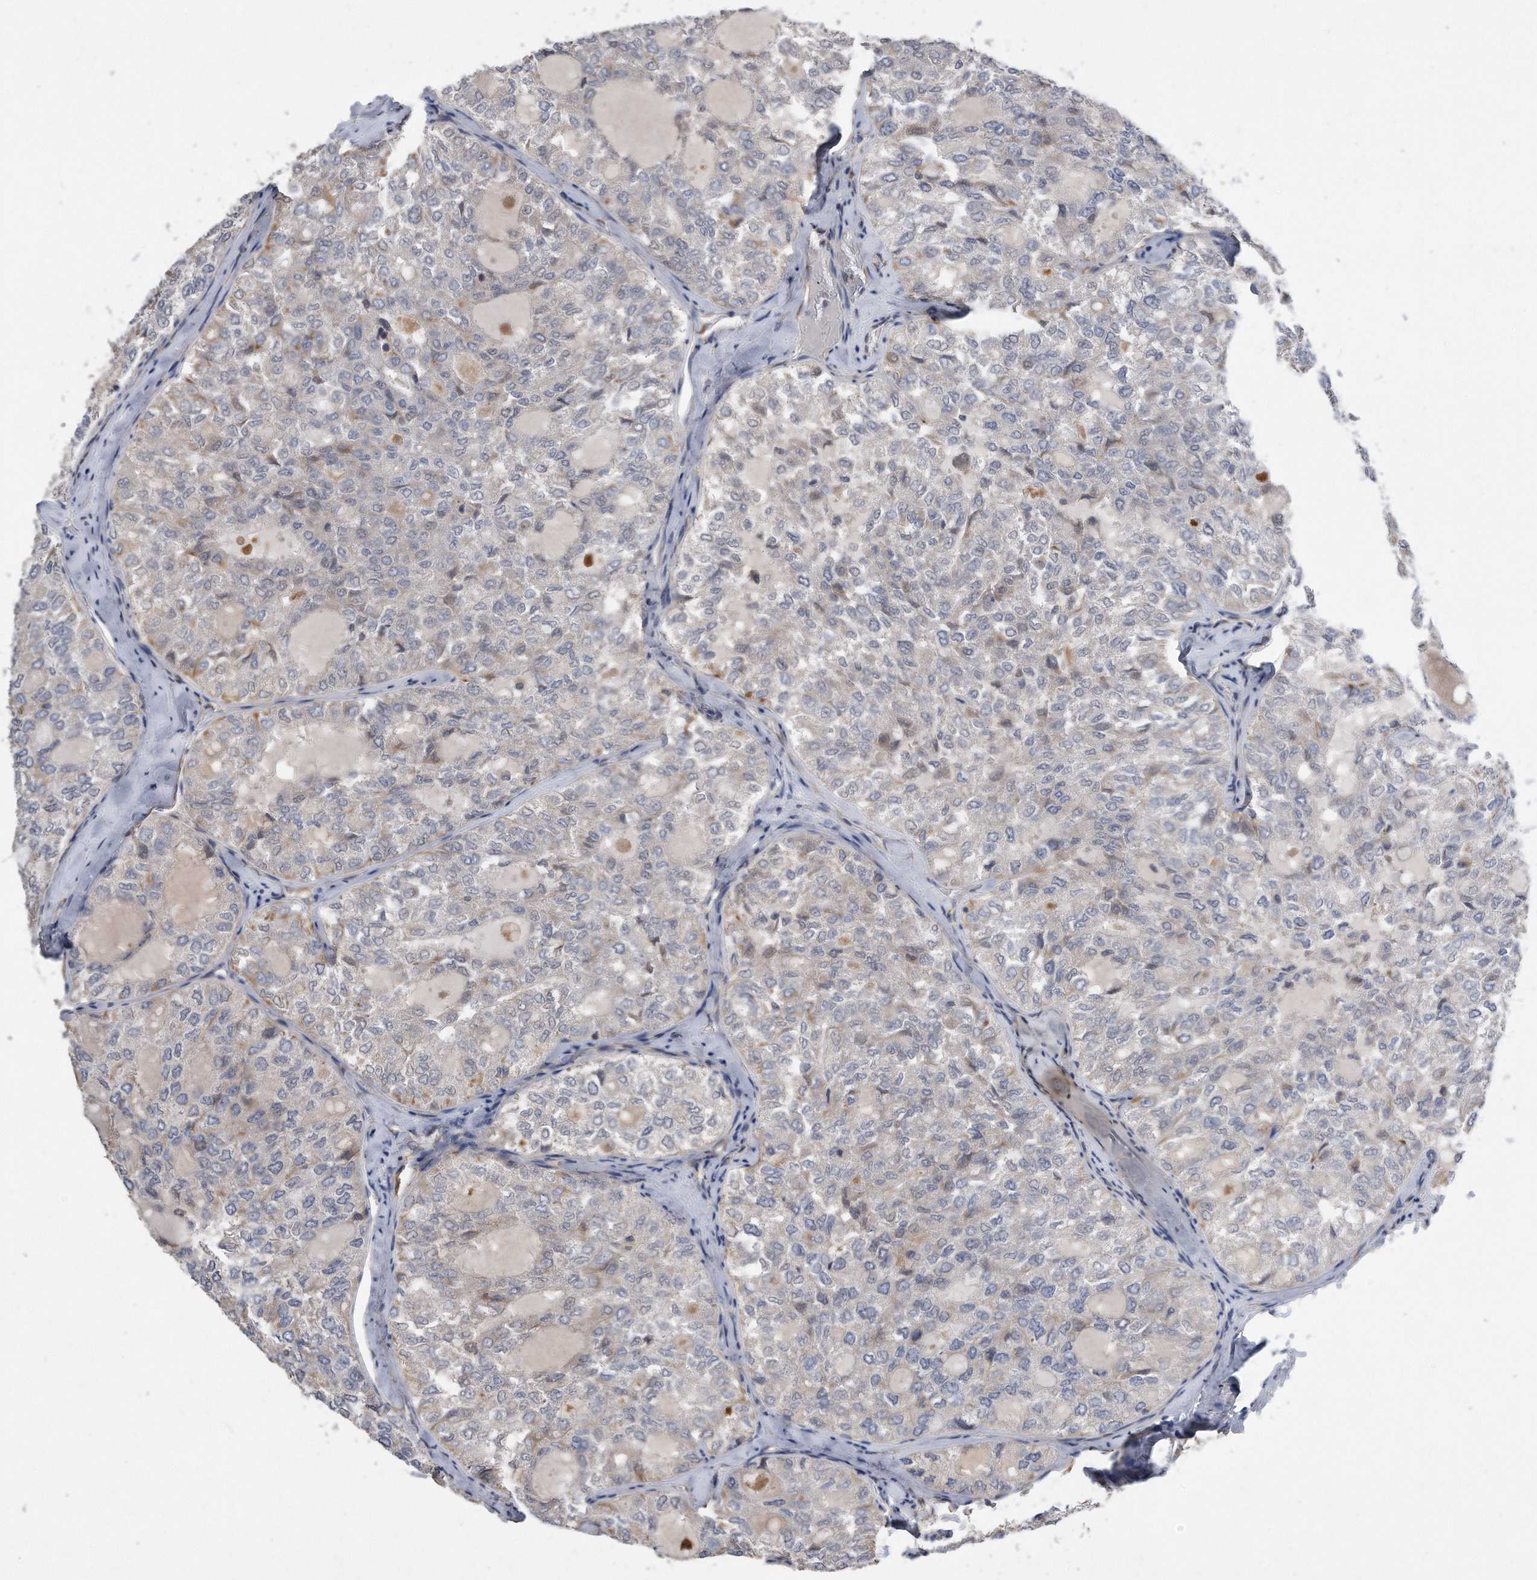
{"staining": {"intensity": "negative", "quantity": "none", "location": "none"}, "tissue": "thyroid cancer", "cell_type": "Tumor cells", "image_type": "cancer", "snomed": [{"axis": "morphology", "description": "Follicular adenoma carcinoma, NOS"}, {"axis": "topography", "description": "Thyroid gland"}], "caption": "Tumor cells are negative for protein expression in human thyroid follicular adenoma carcinoma.", "gene": "GPC1", "patient": {"sex": "male", "age": 75}}